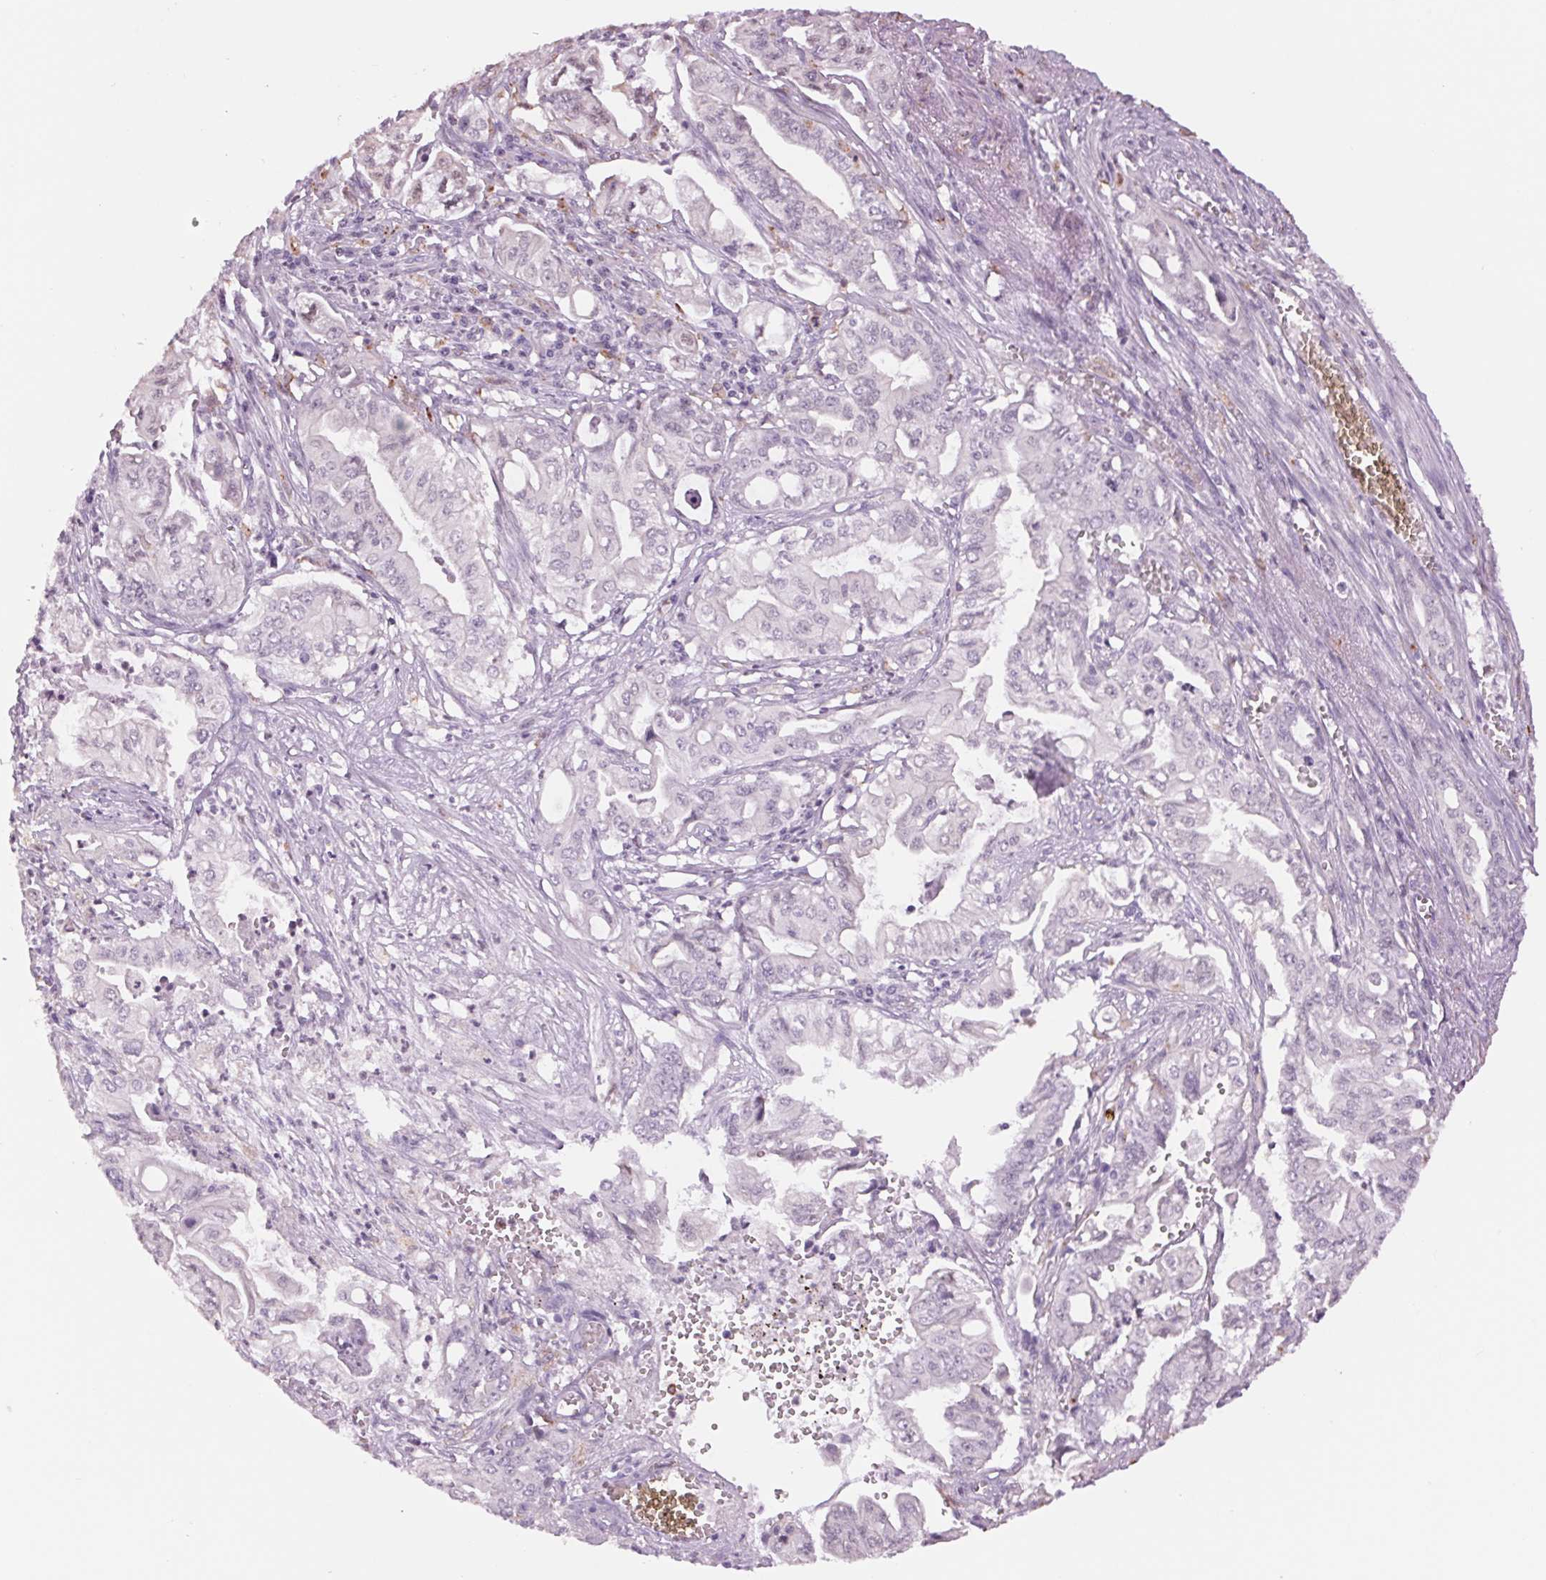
{"staining": {"intensity": "negative", "quantity": "none", "location": "none"}, "tissue": "pancreatic cancer", "cell_type": "Tumor cells", "image_type": "cancer", "snomed": [{"axis": "morphology", "description": "Adenocarcinoma, NOS"}, {"axis": "topography", "description": "Pancreas"}], "caption": "This is a photomicrograph of IHC staining of pancreatic adenocarcinoma, which shows no positivity in tumor cells.", "gene": "MPO", "patient": {"sex": "male", "age": 68}}